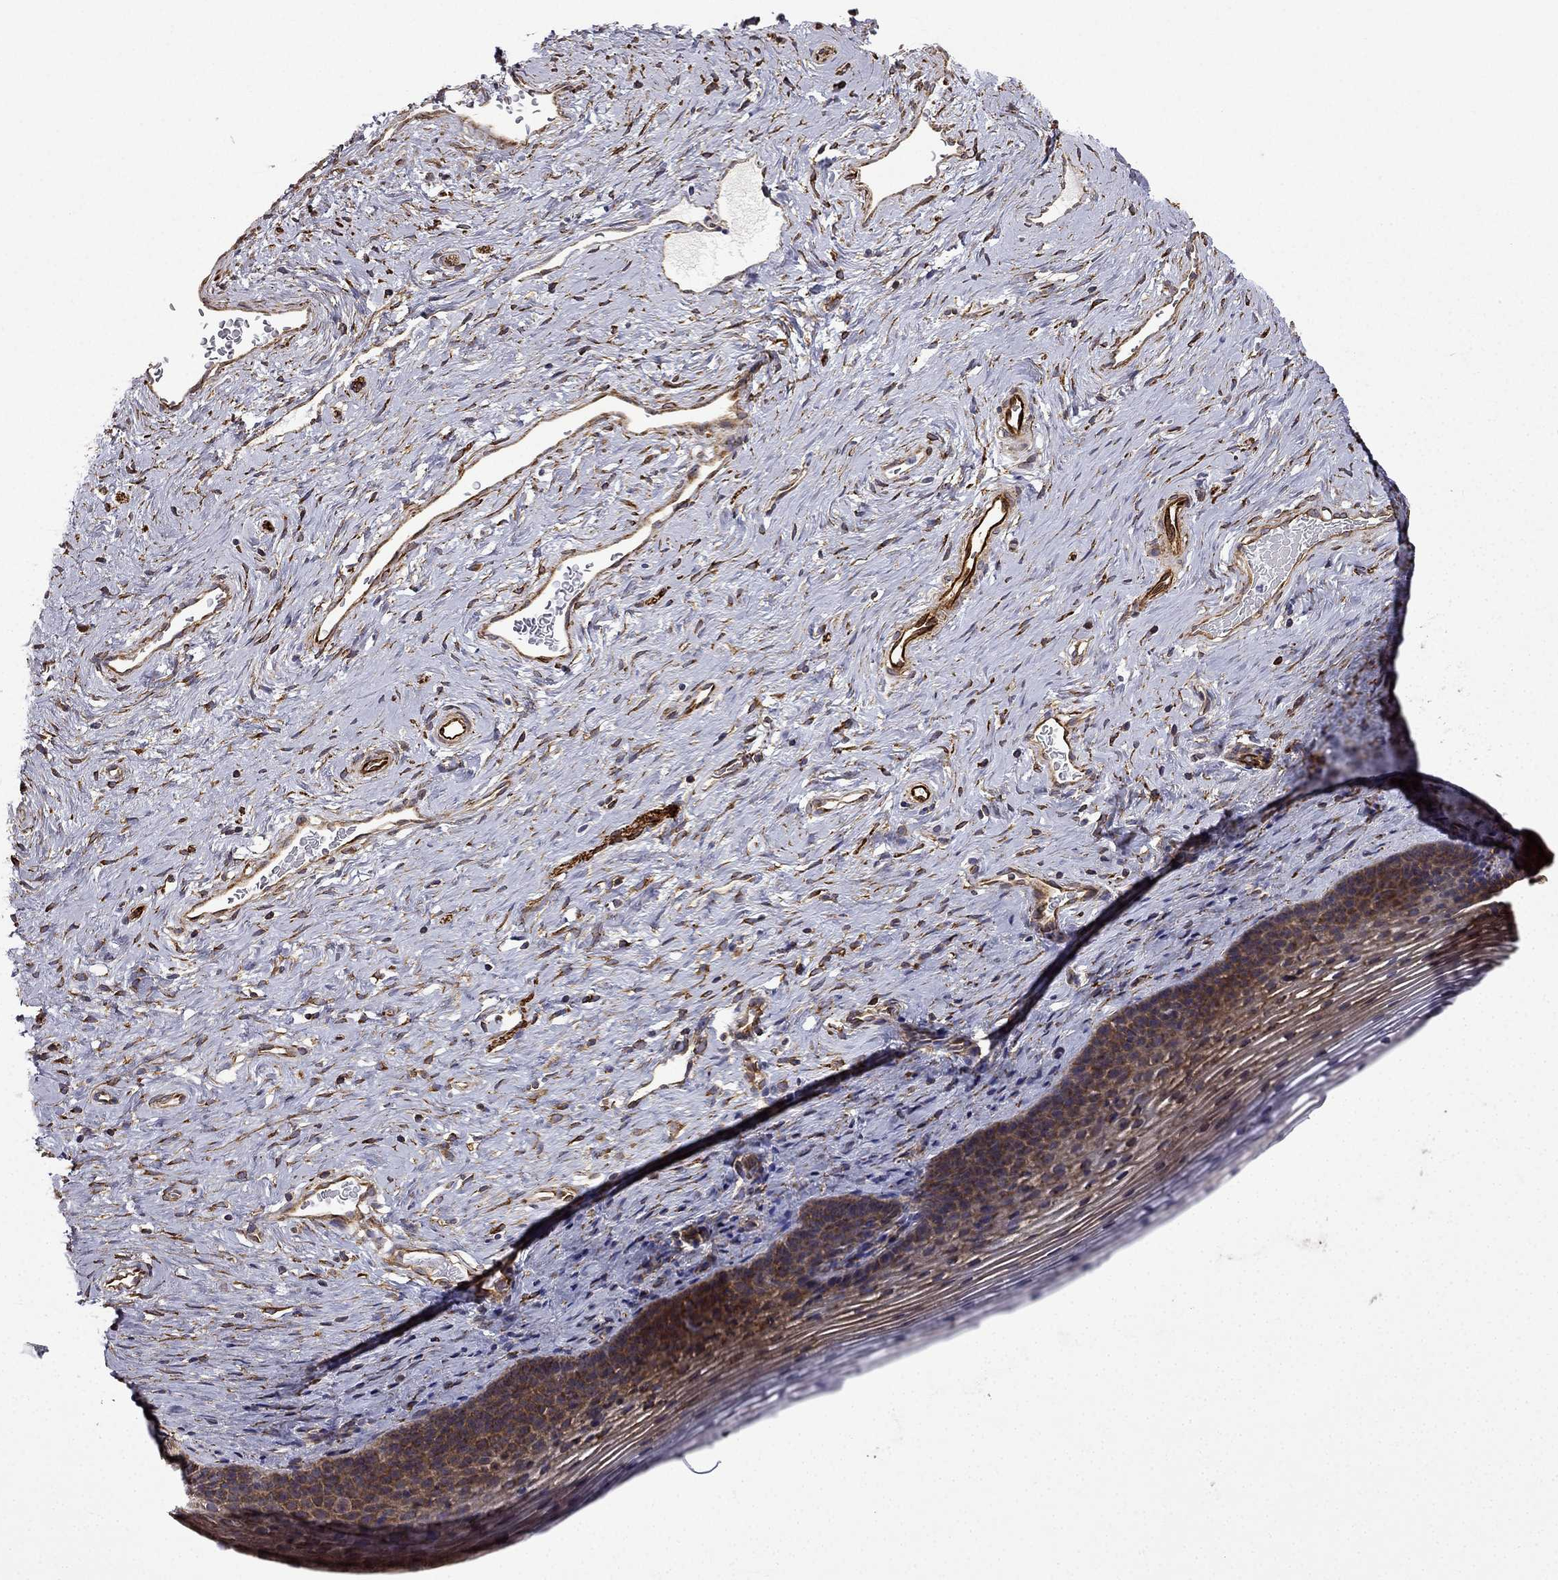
{"staining": {"intensity": "negative", "quantity": "none", "location": "none"}, "tissue": "cervix", "cell_type": "Glandular cells", "image_type": "normal", "snomed": [{"axis": "morphology", "description": "Normal tissue, NOS"}, {"axis": "topography", "description": "Cervix"}], "caption": "This is an immunohistochemistry histopathology image of normal human cervix. There is no expression in glandular cells.", "gene": "MAP4", "patient": {"sex": "female", "age": 39}}